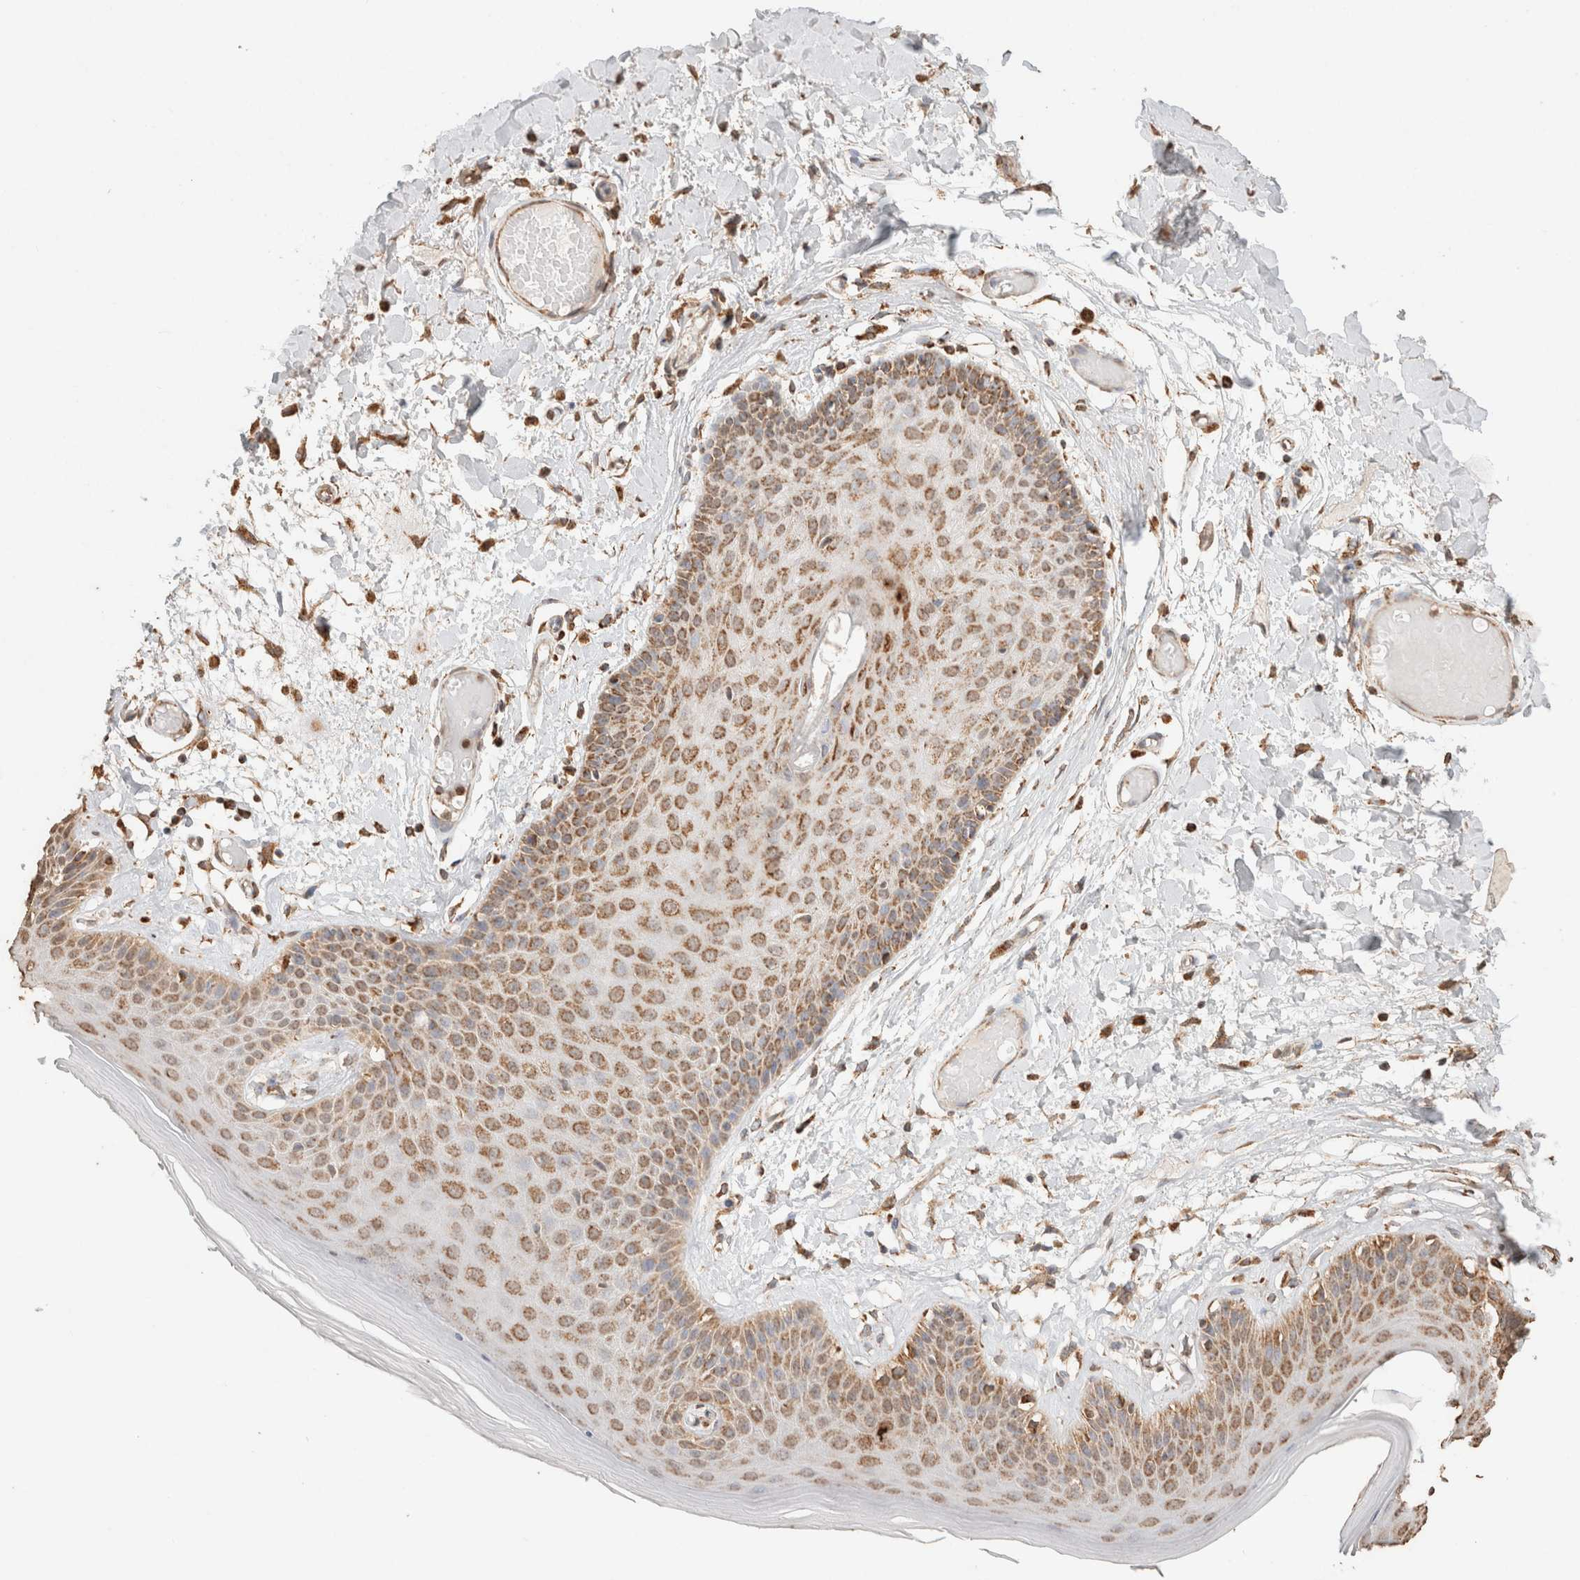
{"staining": {"intensity": "moderate", "quantity": ">75%", "location": "cytoplasmic/membranous"}, "tissue": "skin", "cell_type": "Epidermal cells", "image_type": "normal", "snomed": [{"axis": "morphology", "description": "Normal tissue, NOS"}, {"axis": "topography", "description": "Vulva"}], "caption": "This photomicrograph demonstrates normal skin stained with immunohistochemistry (IHC) to label a protein in brown. The cytoplasmic/membranous of epidermal cells show moderate positivity for the protein. Nuclei are counter-stained blue.", "gene": "SDC2", "patient": {"sex": "female", "age": 73}}